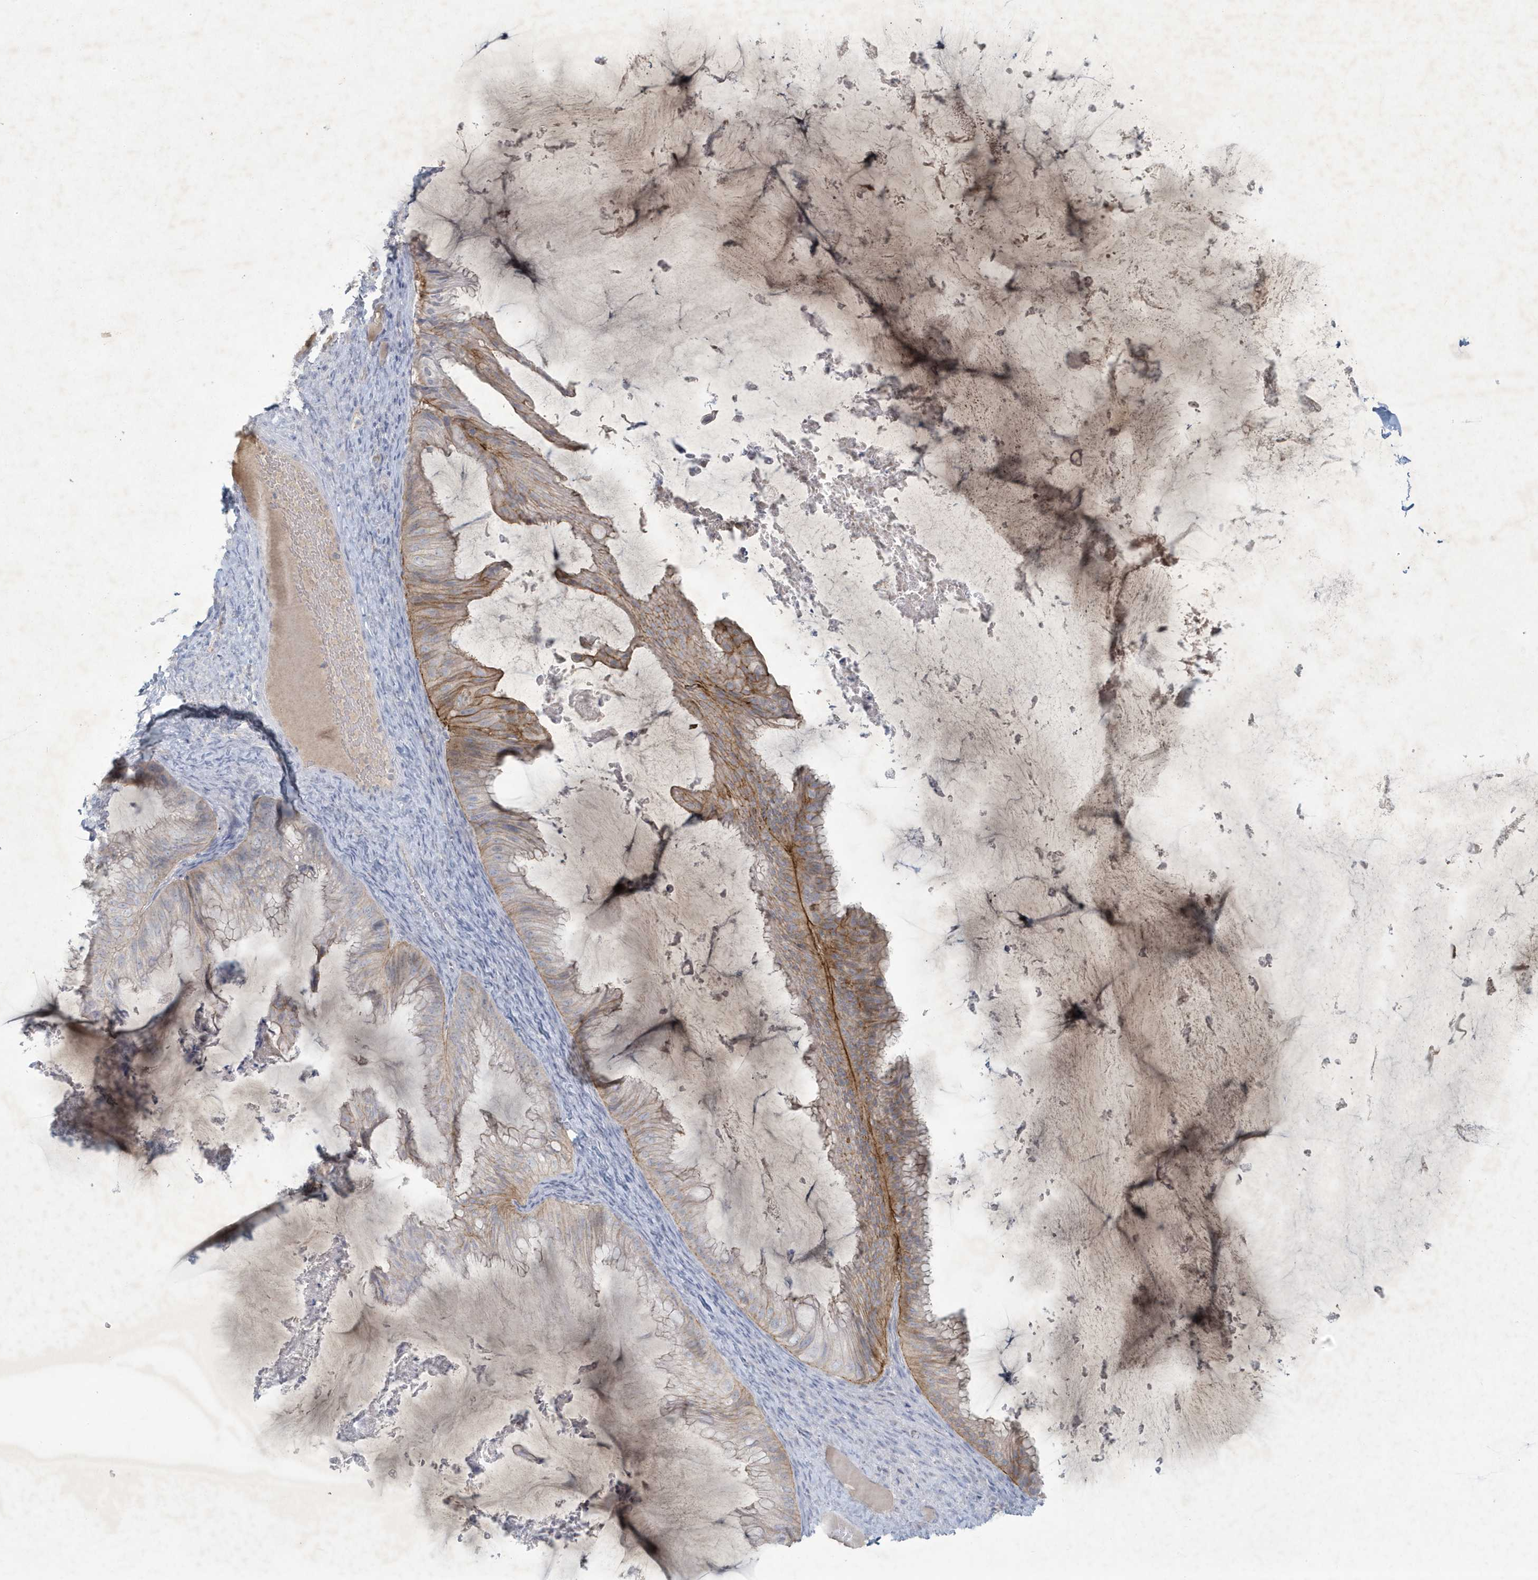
{"staining": {"intensity": "moderate", "quantity": "<25%", "location": "cytoplasmic/membranous"}, "tissue": "ovarian cancer", "cell_type": "Tumor cells", "image_type": "cancer", "snomed": [{"axis": "morphology", "description": "Cystadenocarcinoma, mucinous, NOS"}, {"axis": "topography", "description": "Ovary"}], "caption": "Ovarian mucinous cystadenocarcinoma stained with a brown dye exhibits moderate cytoplasmic/membranous positive staining in about <25% of tumor cells.", "gene": "CCDC24", "patient": {"sex": "female", "age": 61}}